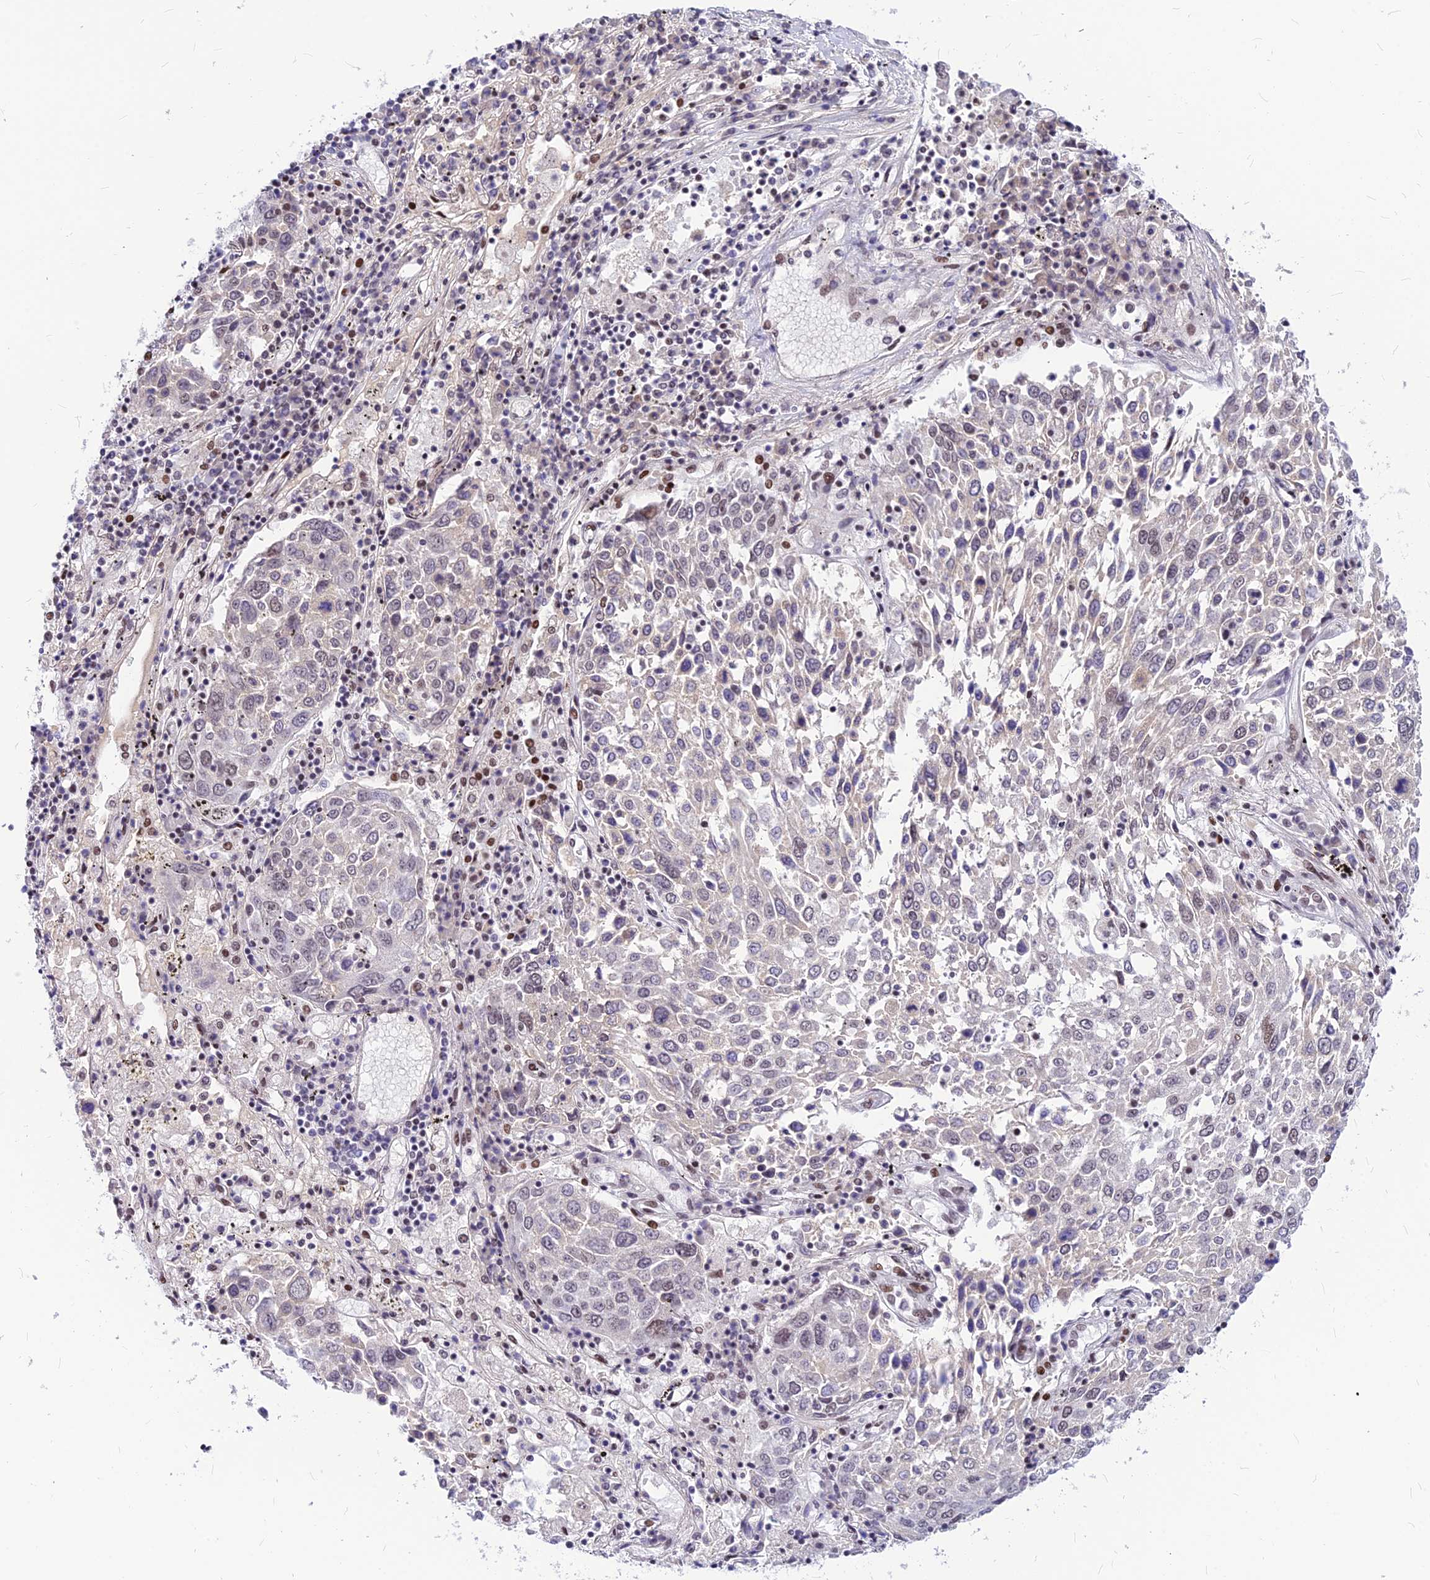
{"staining": {"intensity": "moderate", "quantity": "<25%", "location": "nuclear"}, "tissue": "lung cancer", "cell_type": "Tumor cells", "image_type": "cancer", "snomed": [{"axis": "morphology", "description": "Squamous cell carcinoma, NOS"}, {"axis": "topography", "description": "Lung"}], "caption": "Immunohistochemistry (IHC) photomicrograph of neoplastic tissue: lung cancer (squamous cell carcinoma) stained using IHC displays low levels of moderate protein expression localized specifically in the nuclear of tumor cells, appearing as a nuclear brown color.", "gene": "KCTD13", "patient": {"sex": "male", "age": 65}}